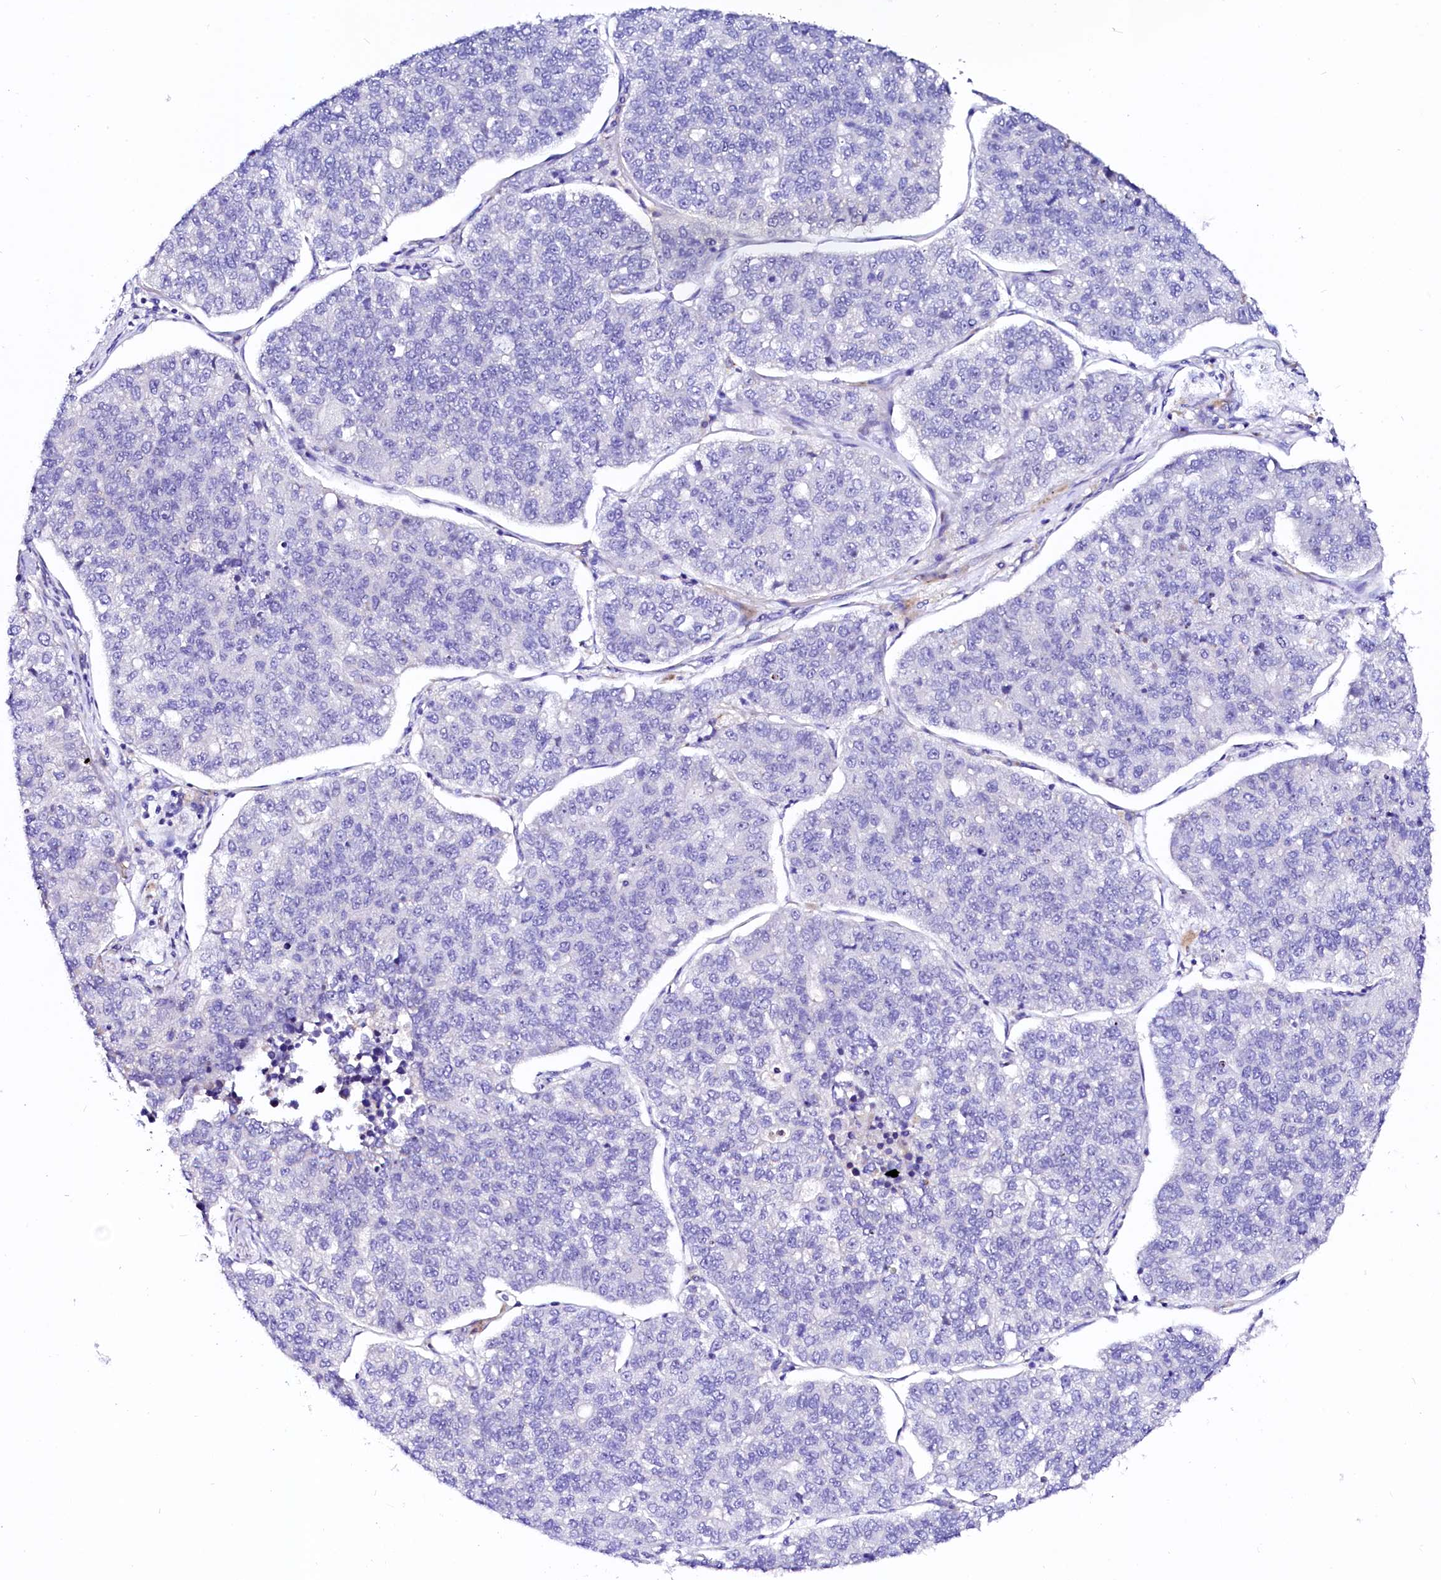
{"staining": {"intensity": "negative", "quantity": "none", "location": "none"}, "tissue": "lung cancer", "cell_type": "Tumor cells", "image_type": "cancer", "snomed": [{"axis": "morphology", "description": "Adenocarcinoma, NOS"}, {"axis": "topography", "description": "Lung"}], "caption": "This is a photomicrograph of immunohistochemistry staining of lung adenocarcinoma, which shows no staining in tumor cells. (Stains: DAB (3,3'-diaminobenzidine) IHC with hematoxylin counter stain, Microscopy: brightfield microscopy at high magnification).", "gene": "BTBD16", "patient": {"sex": "male", "age": 49}}